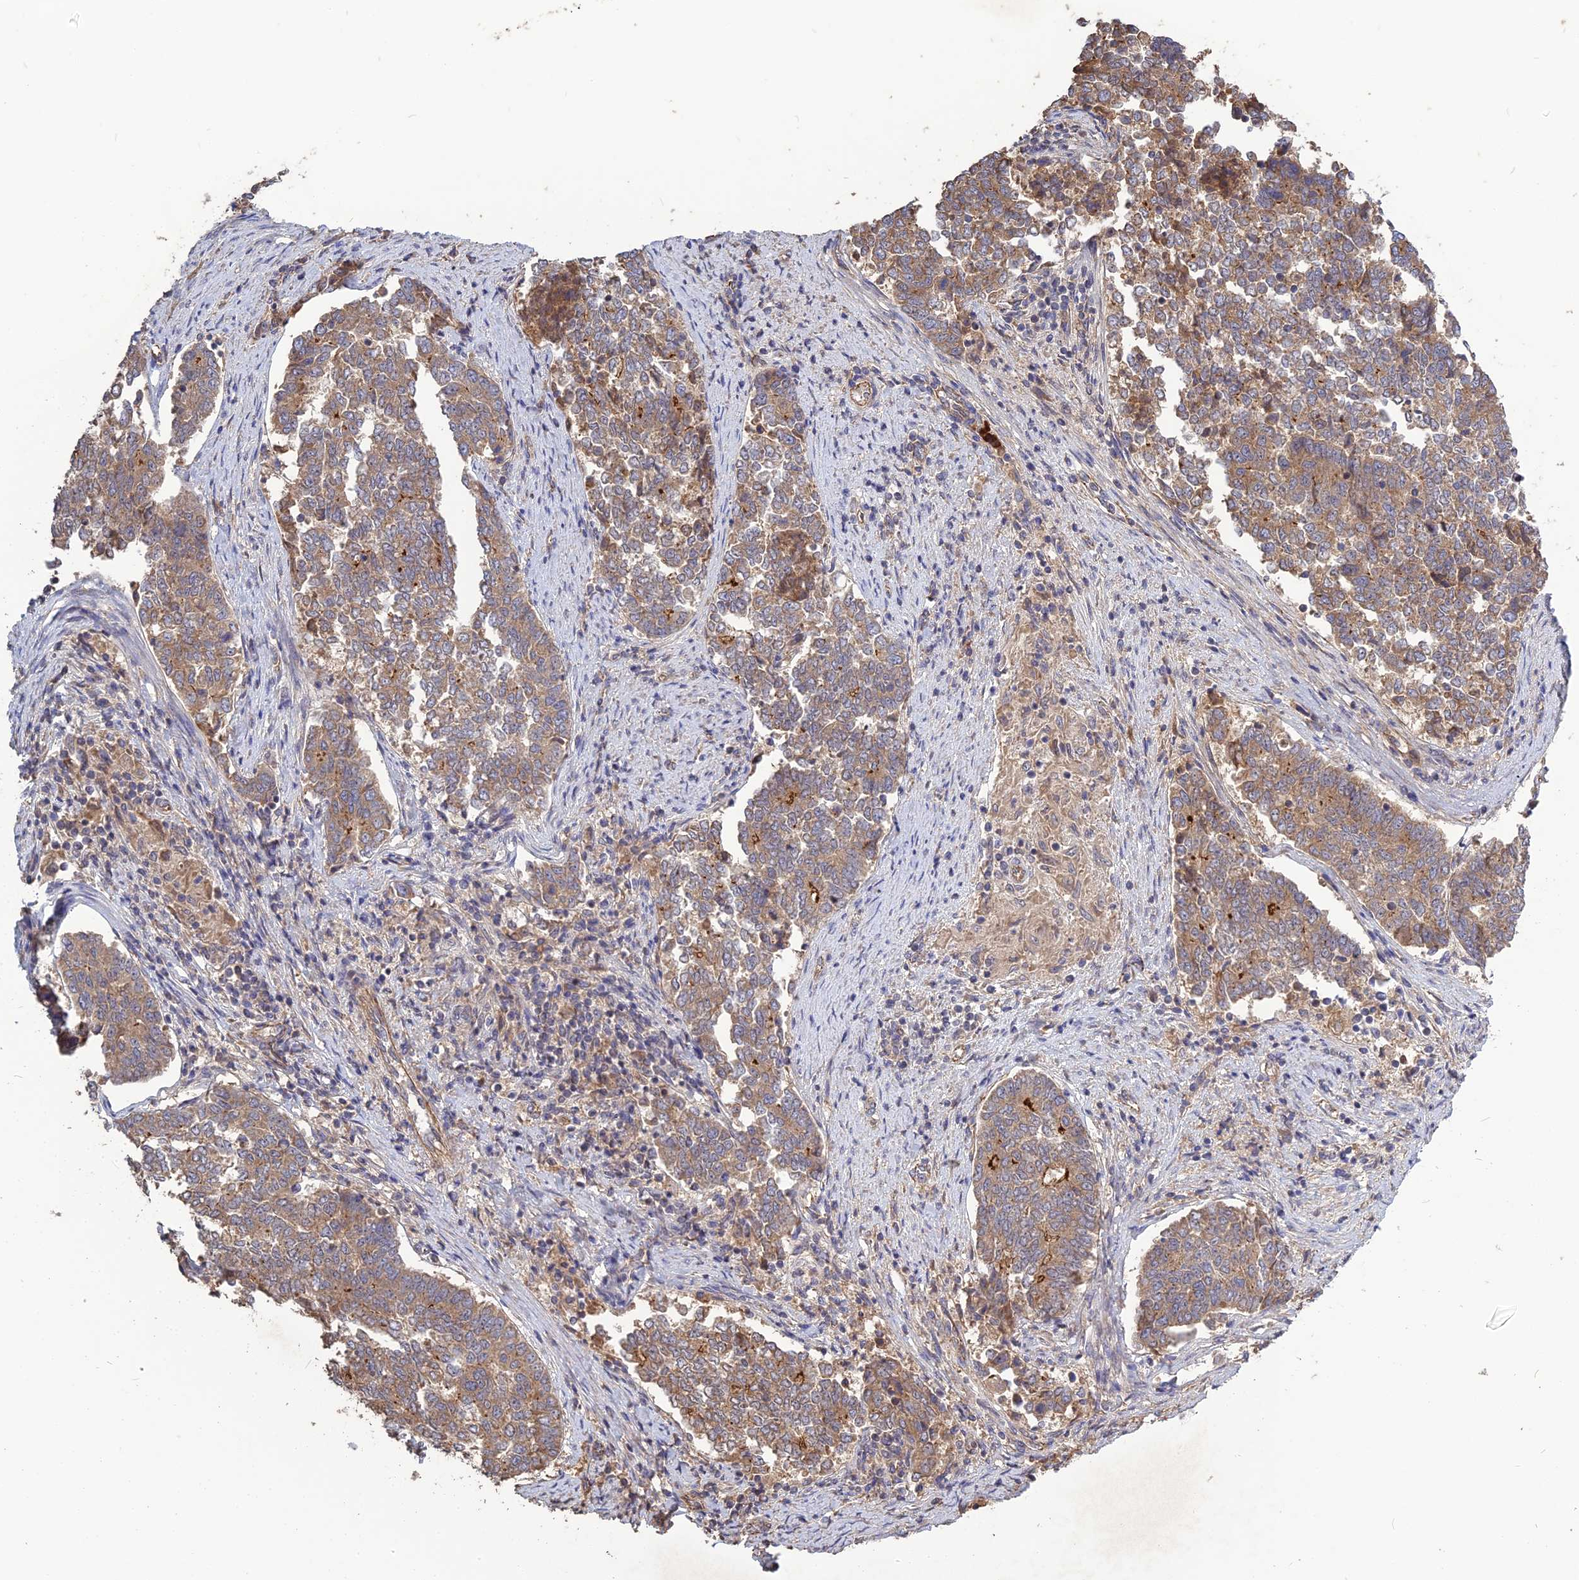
{"staining": {"intensity": "moderate", "quantity": ">75%", "location": "cytoplasmic/membranous"}, "tissue": "endometrial cancer", "cell_type": "Tumor cells", "image_type": "cancer", "snomed": [{"axis": "morphology", "description": "Adenocarcinoma, NOS"}, {"axis": "topography", "description": "Endometrium"}], "caption": "A micrograph of human endometrial adenocarcinoma stained for a protein reveals moderate cytoplasmic/membranous brown staining in tumor cells. (IHC, brightfield microscopy, high magnification).", "gene": "ARHGAP40", "patient": {"sex": "female", "age": 80}}